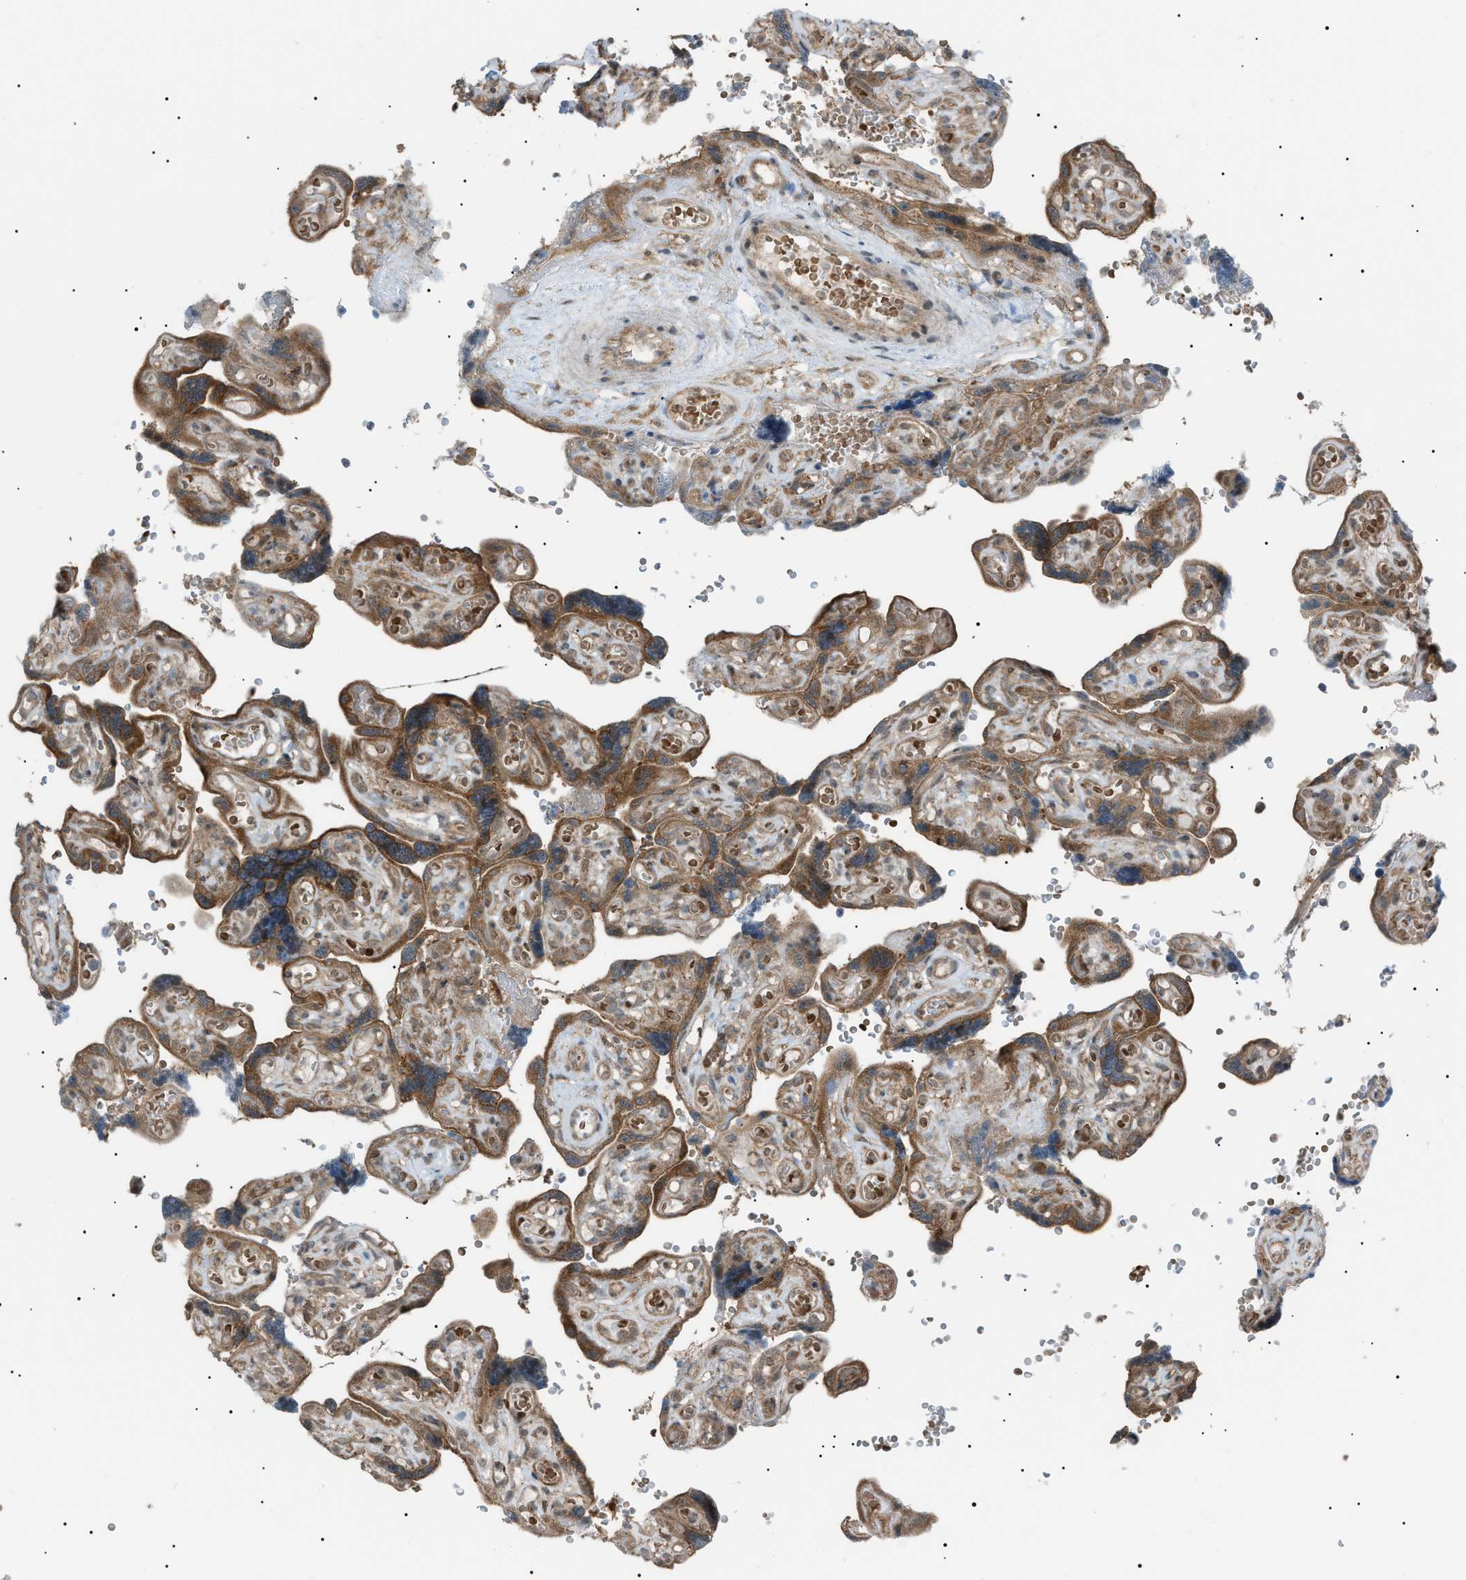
{"staining": {"intensity": "strong", "quantity": "25%-75%", "location": "cytoplasmic/membranous"}, "tissue": "placenta", "cell_type": "Decidual cells", "image_type": "normal", "snomed": [{"axis": "morphology", "description": "Normal tissue, NOS"}, {"axis": "topography", "description": "Placenta"}], "caption": "Immunohistochemistry micrograph of benign human placenta stained for a protein (brown), which demonstrates high levels of strong cytoplasmic/membranous staining in about 25%-75% of decidual cells.", "gene": "LPIN2", "patient": {"sex": "female", "age": 30}}